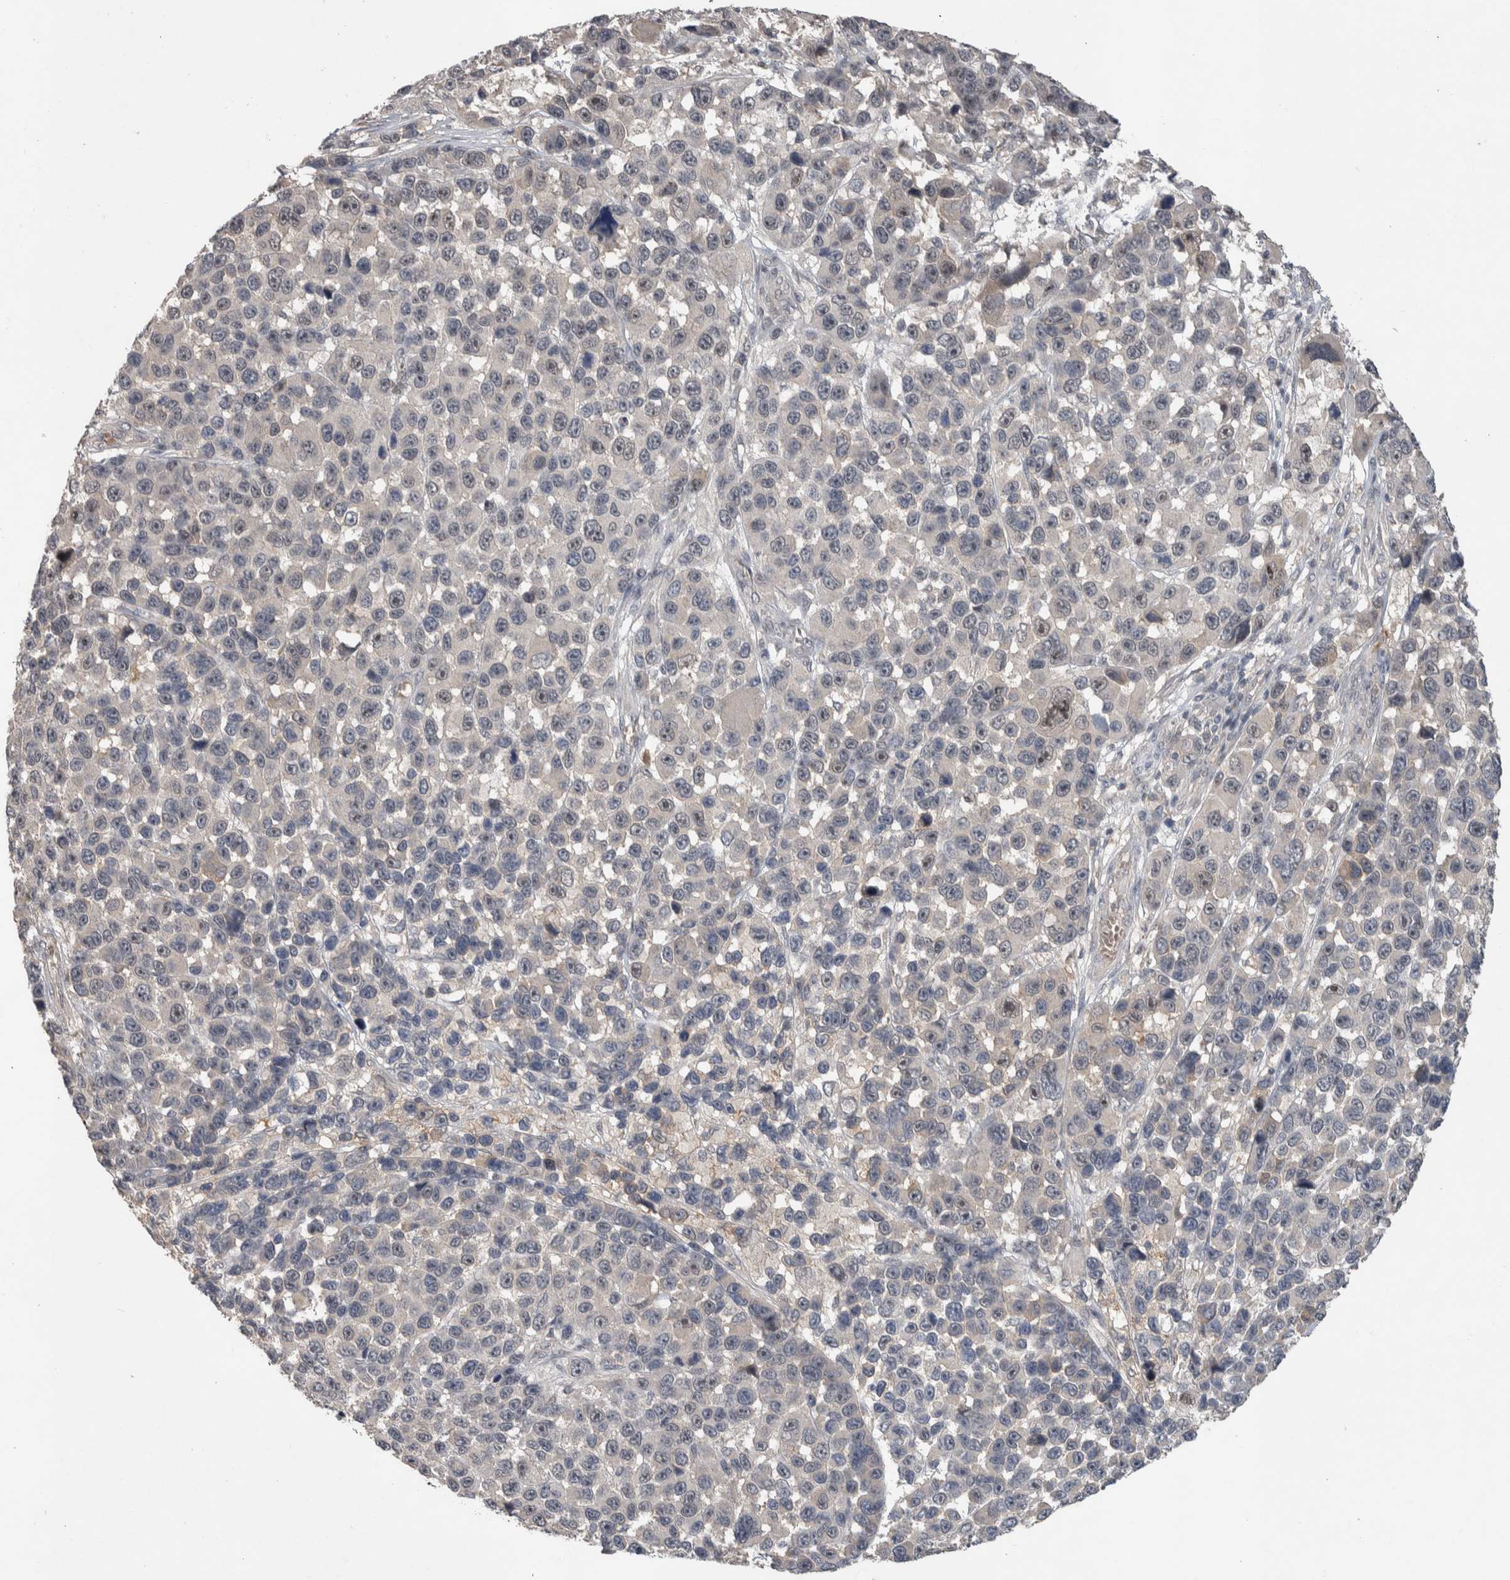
{"staining": {"intensity": "weak", "quantity": "<25%", "location": "nuclear"}, "tissue": "melanoma", "cell_type": "Tumor cells", "image_type": "cancer", "snomed": [{"axis": "morphology", "description": "Malignant melanoma, NOS"}, {"axis": "topography", "description": "Skin"}], "caption": "Tumor cells are negative for protein expression in human melanoma.", "gene": "CHRM3", "patient": {"sex": "male", "age": 53}}